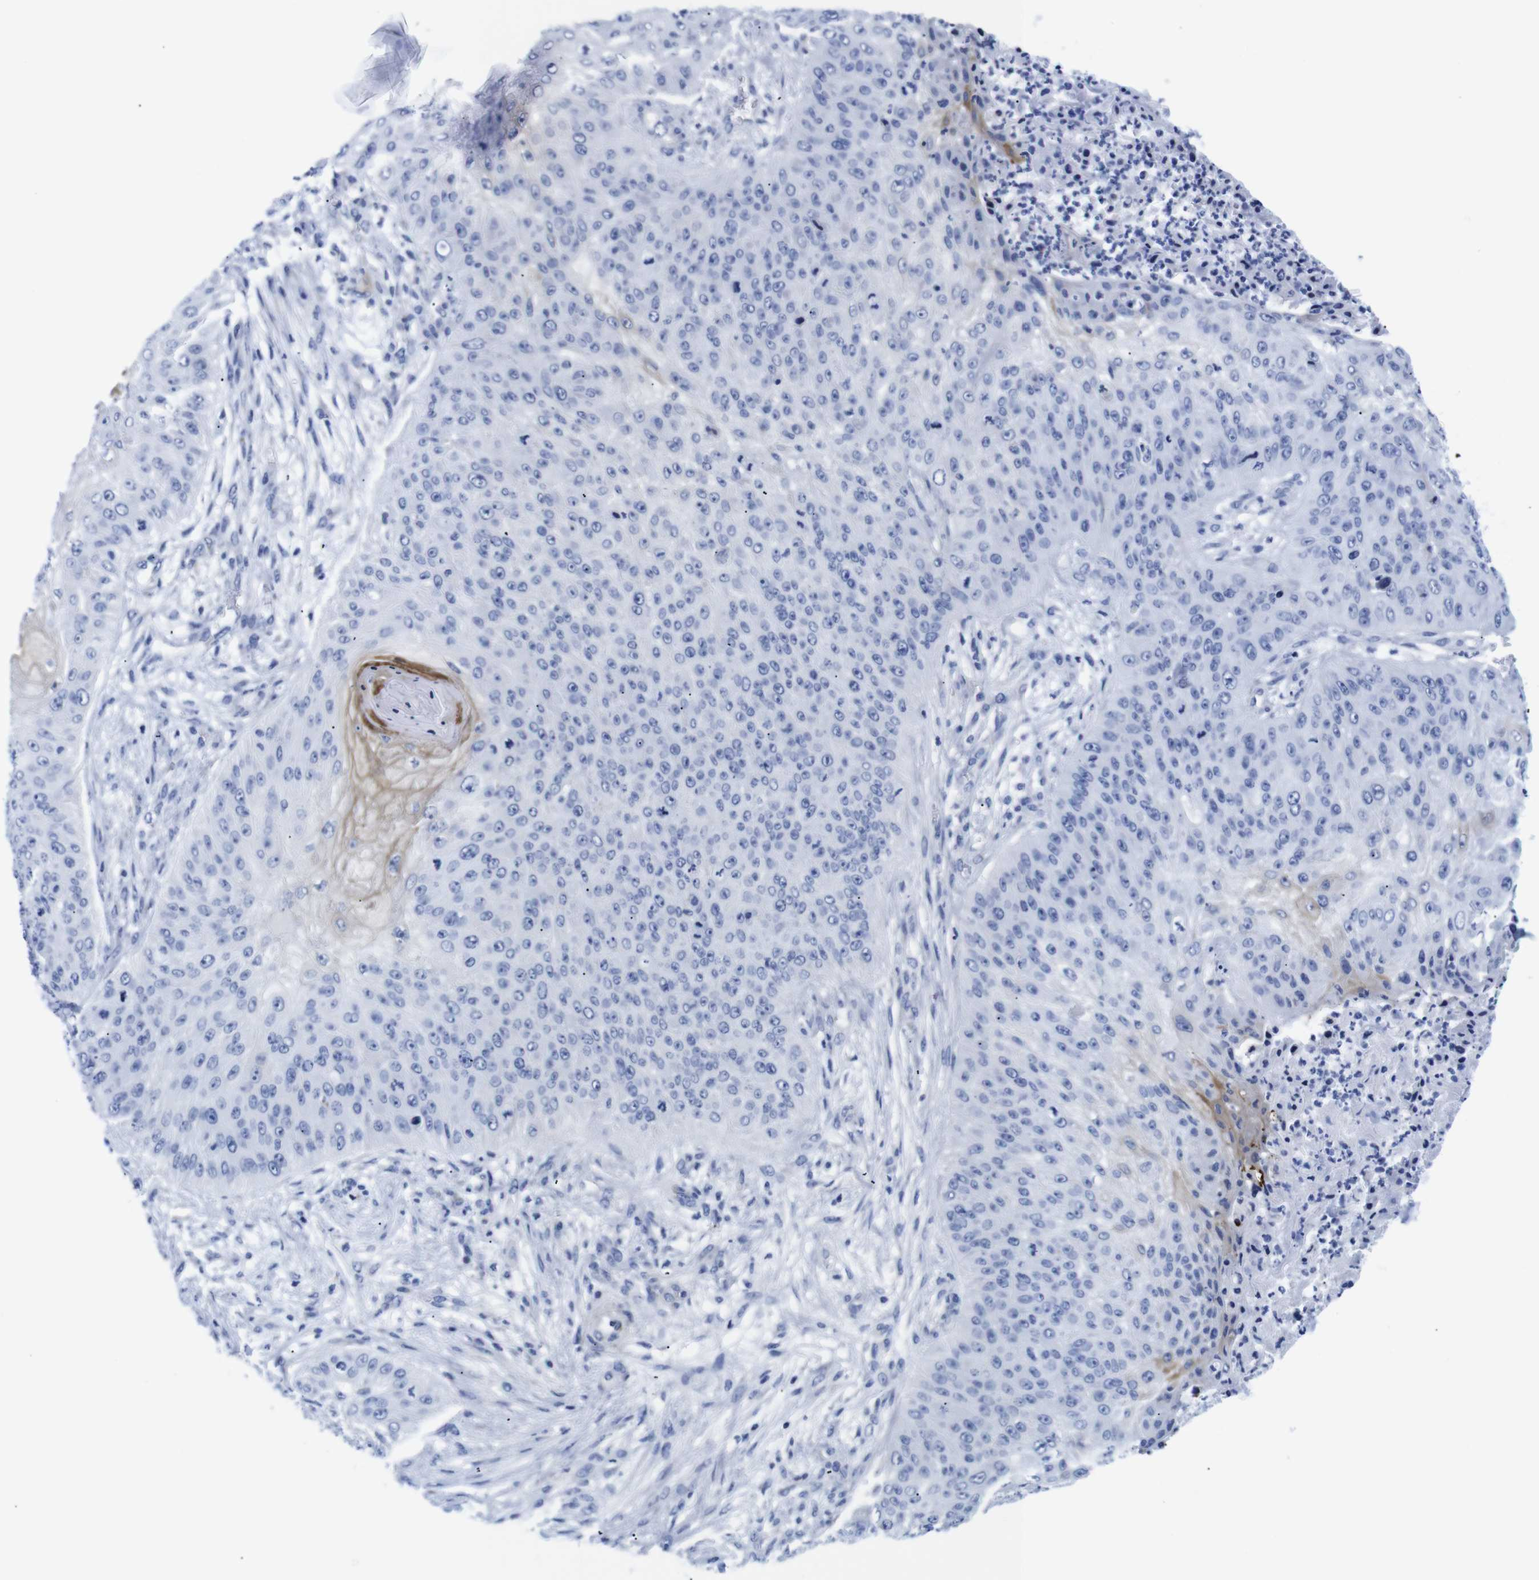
{"staining": {"intensity": "negative", "quantity": "none", "location": "none"}, "tissue": "skin cancer", "cell_type": "Tumor cells", "image_type": "cancer", "snomed": [{"axis": "morphology", "description": "Squamous cell carcinoma, NOS"}, {"axis": "topography", "description": "Skin"}], "caption": "This is a photomicrograph of immunohistochemistry staining of skin cancer (squamous cell carcinoma), which shows no positivity in tumor cells.", "gene": "LRRC55", "patient": {"sex": "female", "age": 80}}